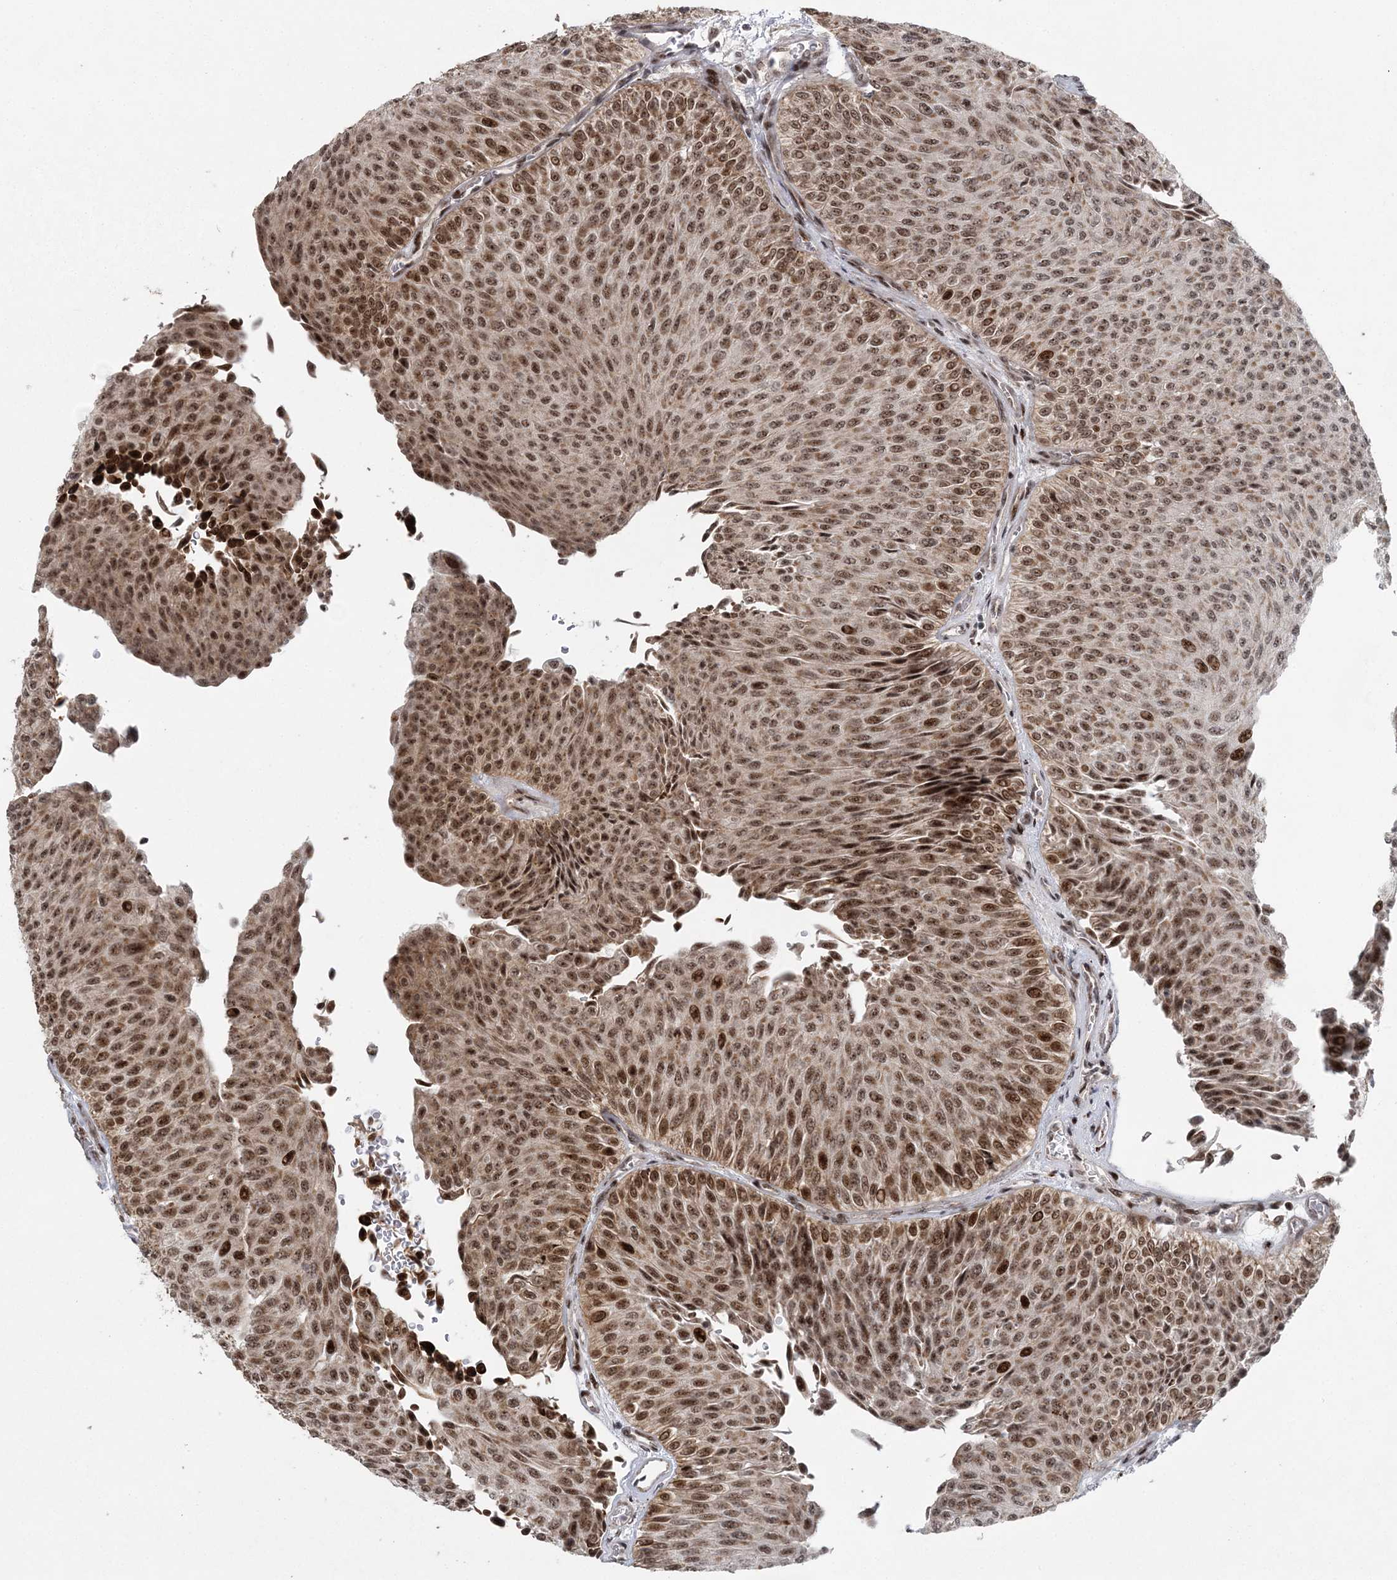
{"staining": {"intensity": "strong", "quantity": ">75%", "location": "nuclear"}, "tissue": "urothelial cancer", "cell_type": "Tumor cells", "image_type": "cancer", "snomed": [{"axis": "morphology", "description": "Urothelial carcinoma, Low grade"}, {"axis": "topography", "description": "Urinary bladder"}], "caption": "This micrograph demonstrates IHC staining of urothelial cancer, with high strong nuclear staining in approximately >75% of tumor cells.", "gene": "CWC22", "patient": {"sex": "male", "age": 78}}